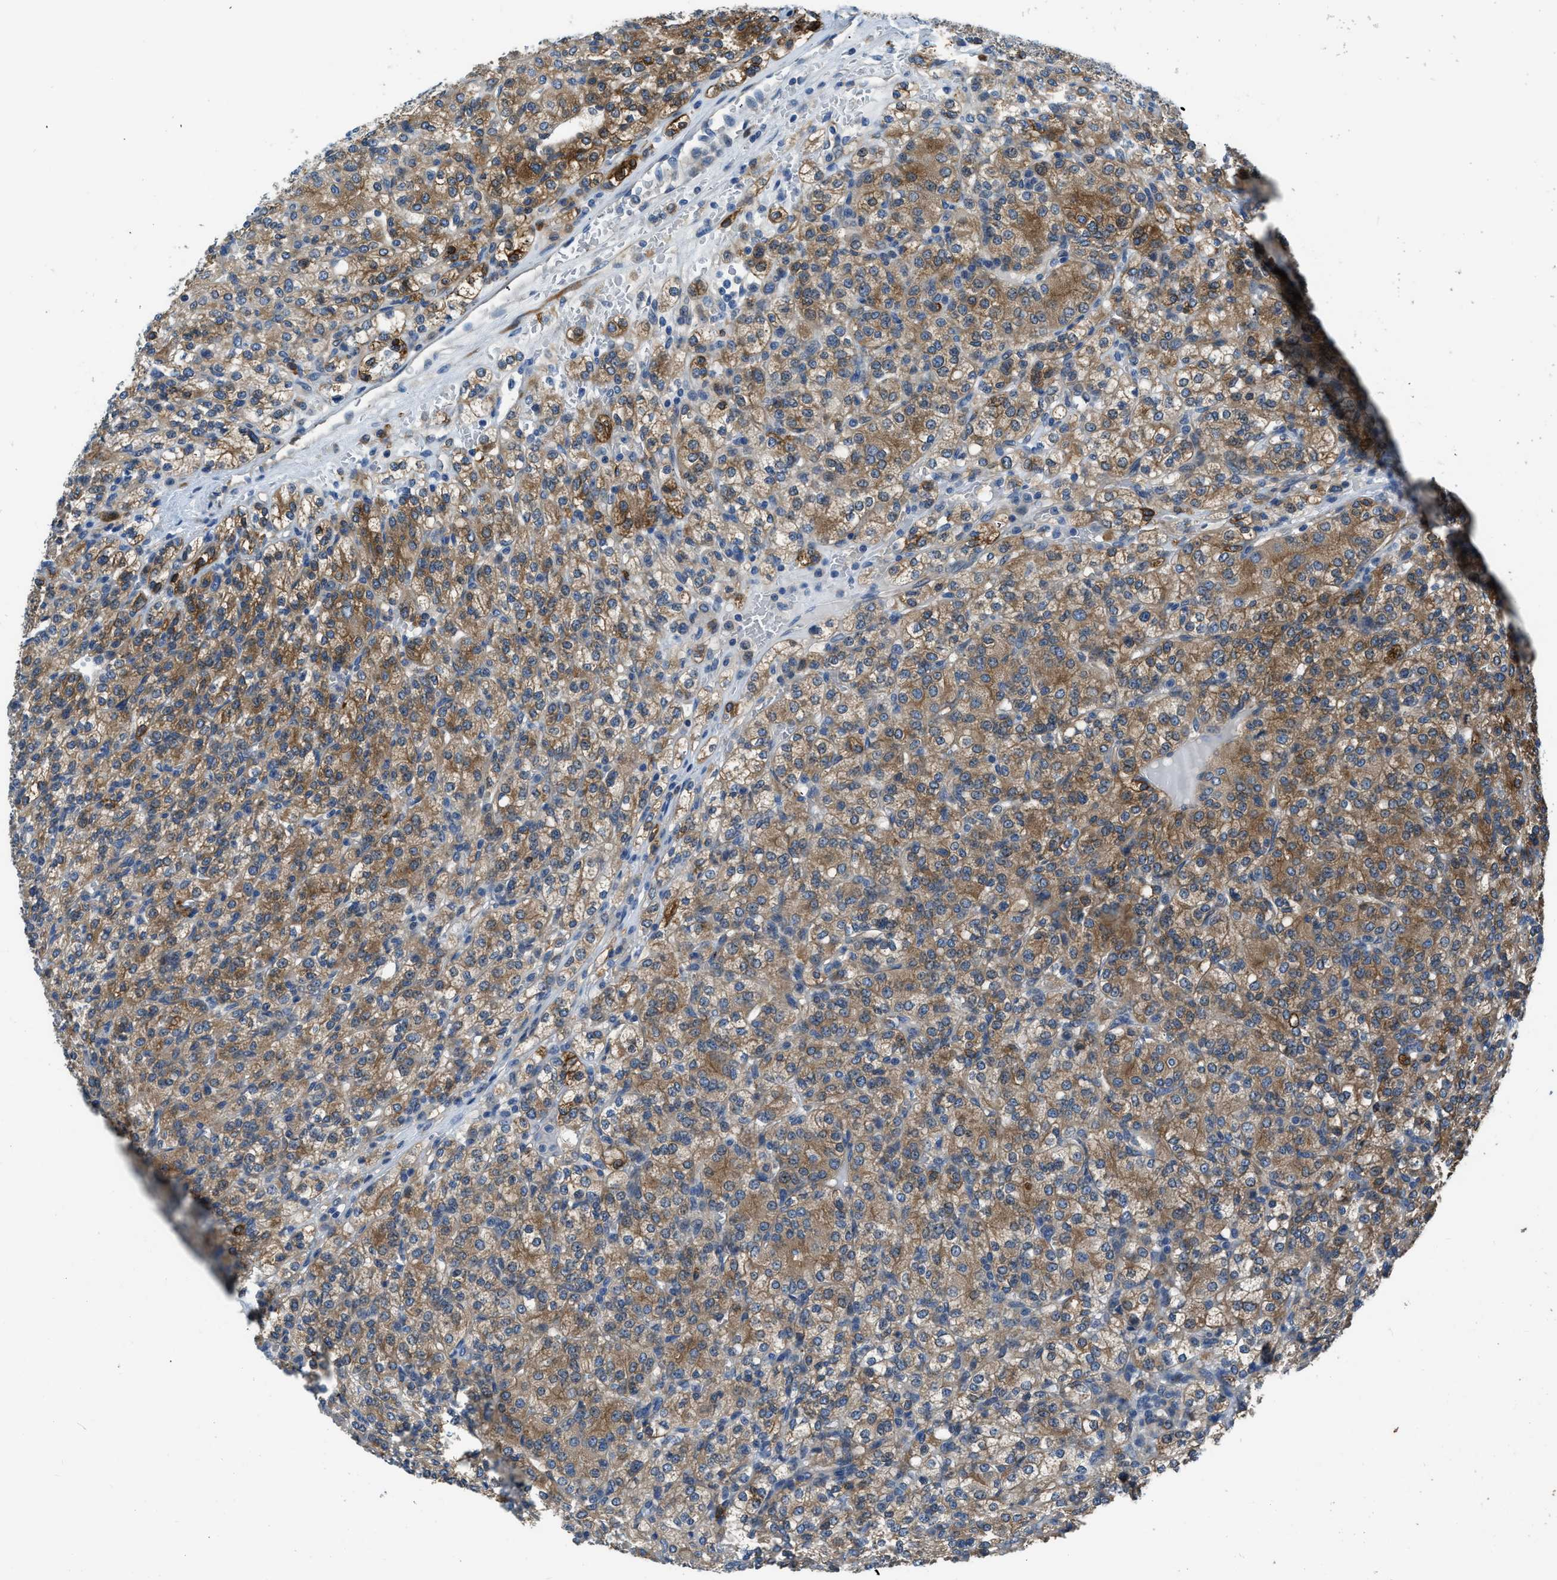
{"staining": {"intensity": "strong", "quantity": "25%-75%", "location": "cytoplasmic/membranous"}, "tissue": "renal cancer", "cell_type": "Tumor cells", "image_type": "cancer", "snomed": [{"axis": "morphology", "description": "Adenocarcinoma, NOS"}, {"axis": "topography", "description": "Kidney"}], "caption": "Adenocarcinoma (renal) stained for a protein demonstrates strong cytoplasmic/membranous positivity in tumor cells. Ihc stains the protein of interest in brown and the nuclei are stained blue.", "gene": "PFKP", "patient": {"sex": "male", "age": 77}}